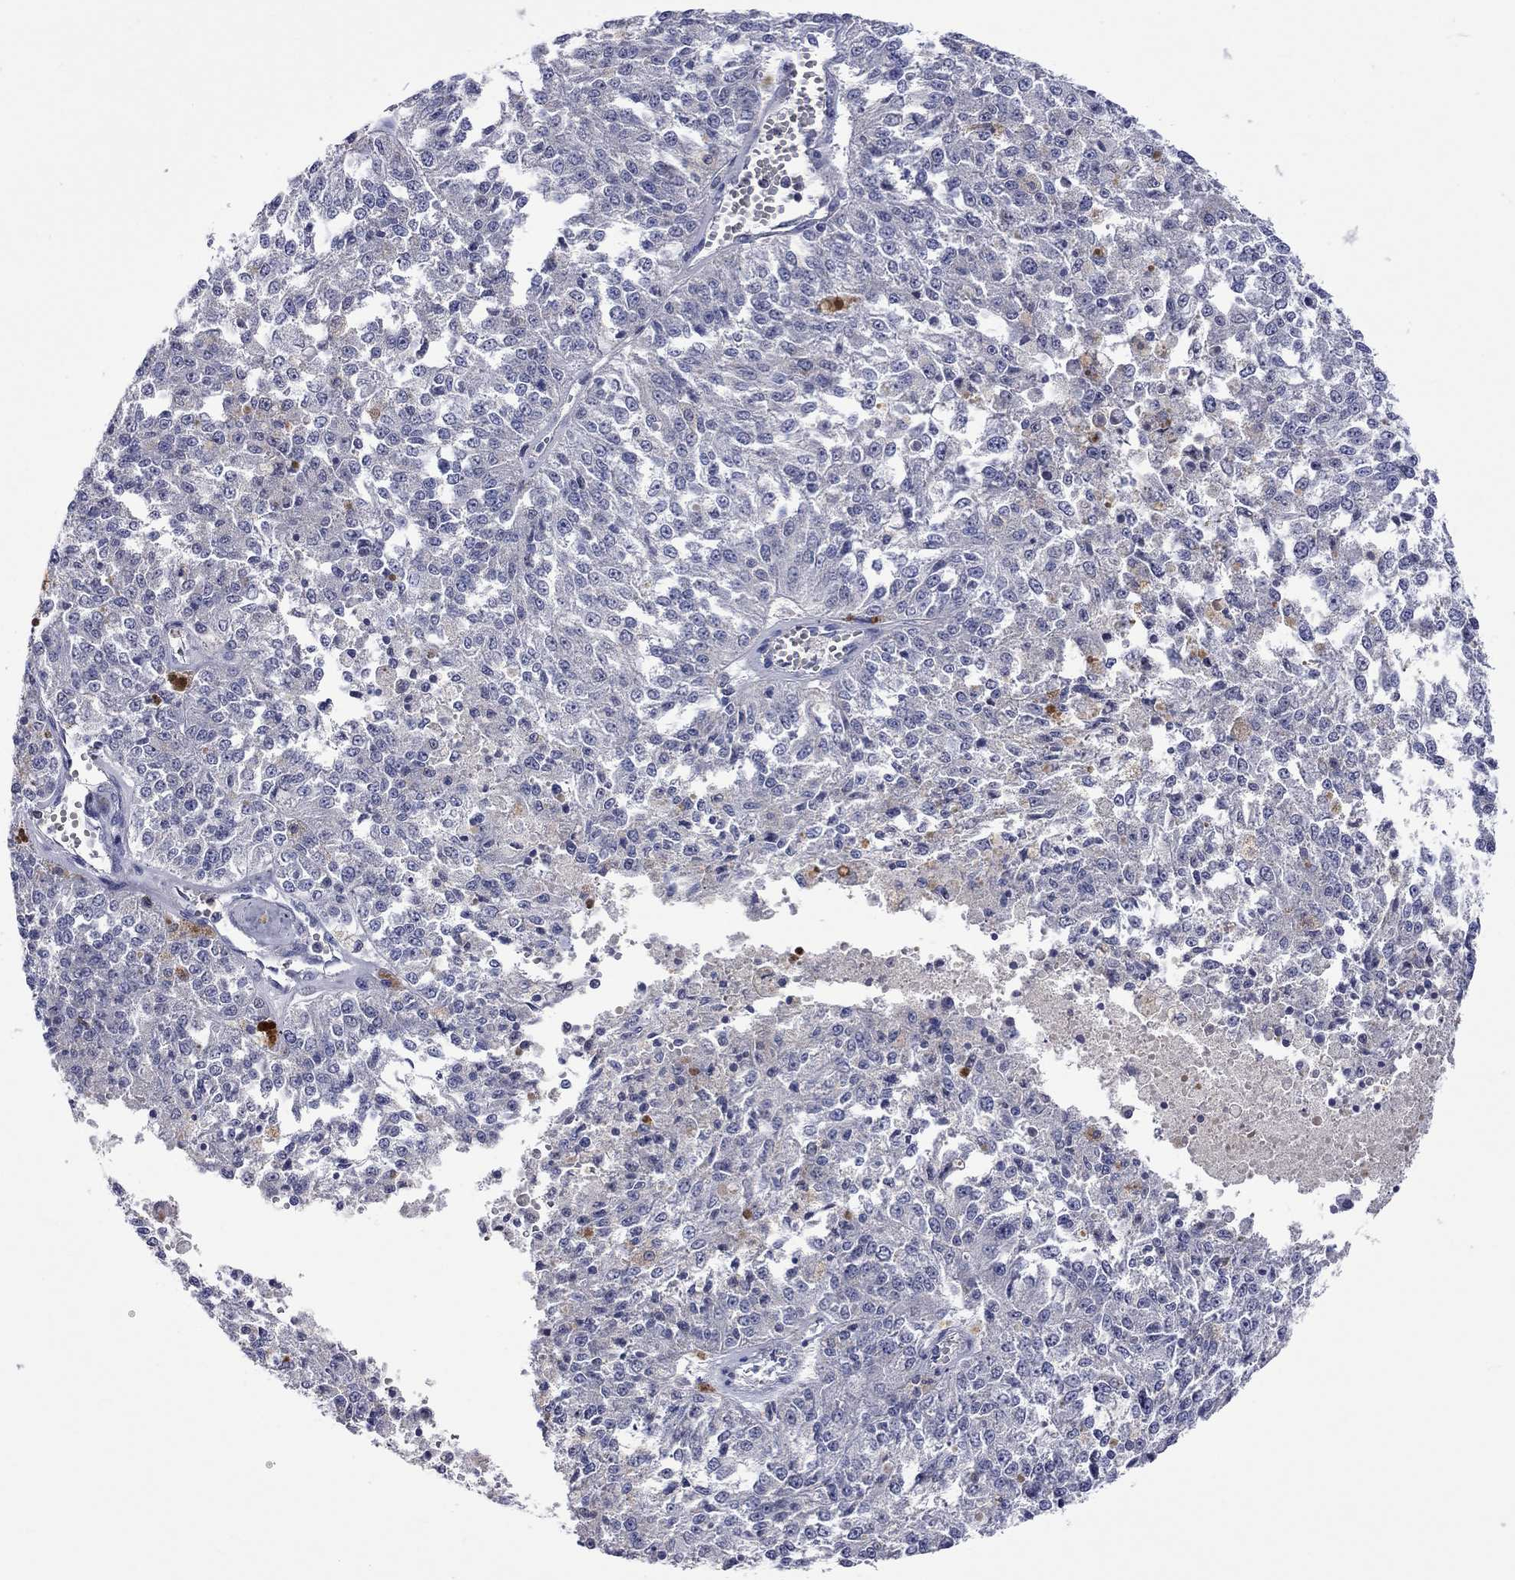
{"staining": {"intensity": "weak", "quantity": "<25%", "location": "cytoplasmic/membranous"}, "tissue": "melanoma", "cell_type": "Tumor cells", "image_type": "cancer", "snomed": [{"axis": "morphology", "description": "Malignant melanoma, Metastatic site"}, {"axis": "topography", "description": "Lymph node"}], "caption": "Immunohistochemistry histopathology image of neoplastic tissue: human melanoma stained with DAB shows no significant protein expression in tumor cells.", "gene": "LRFN4", "patient": {"sex": "female", "age": 64}}